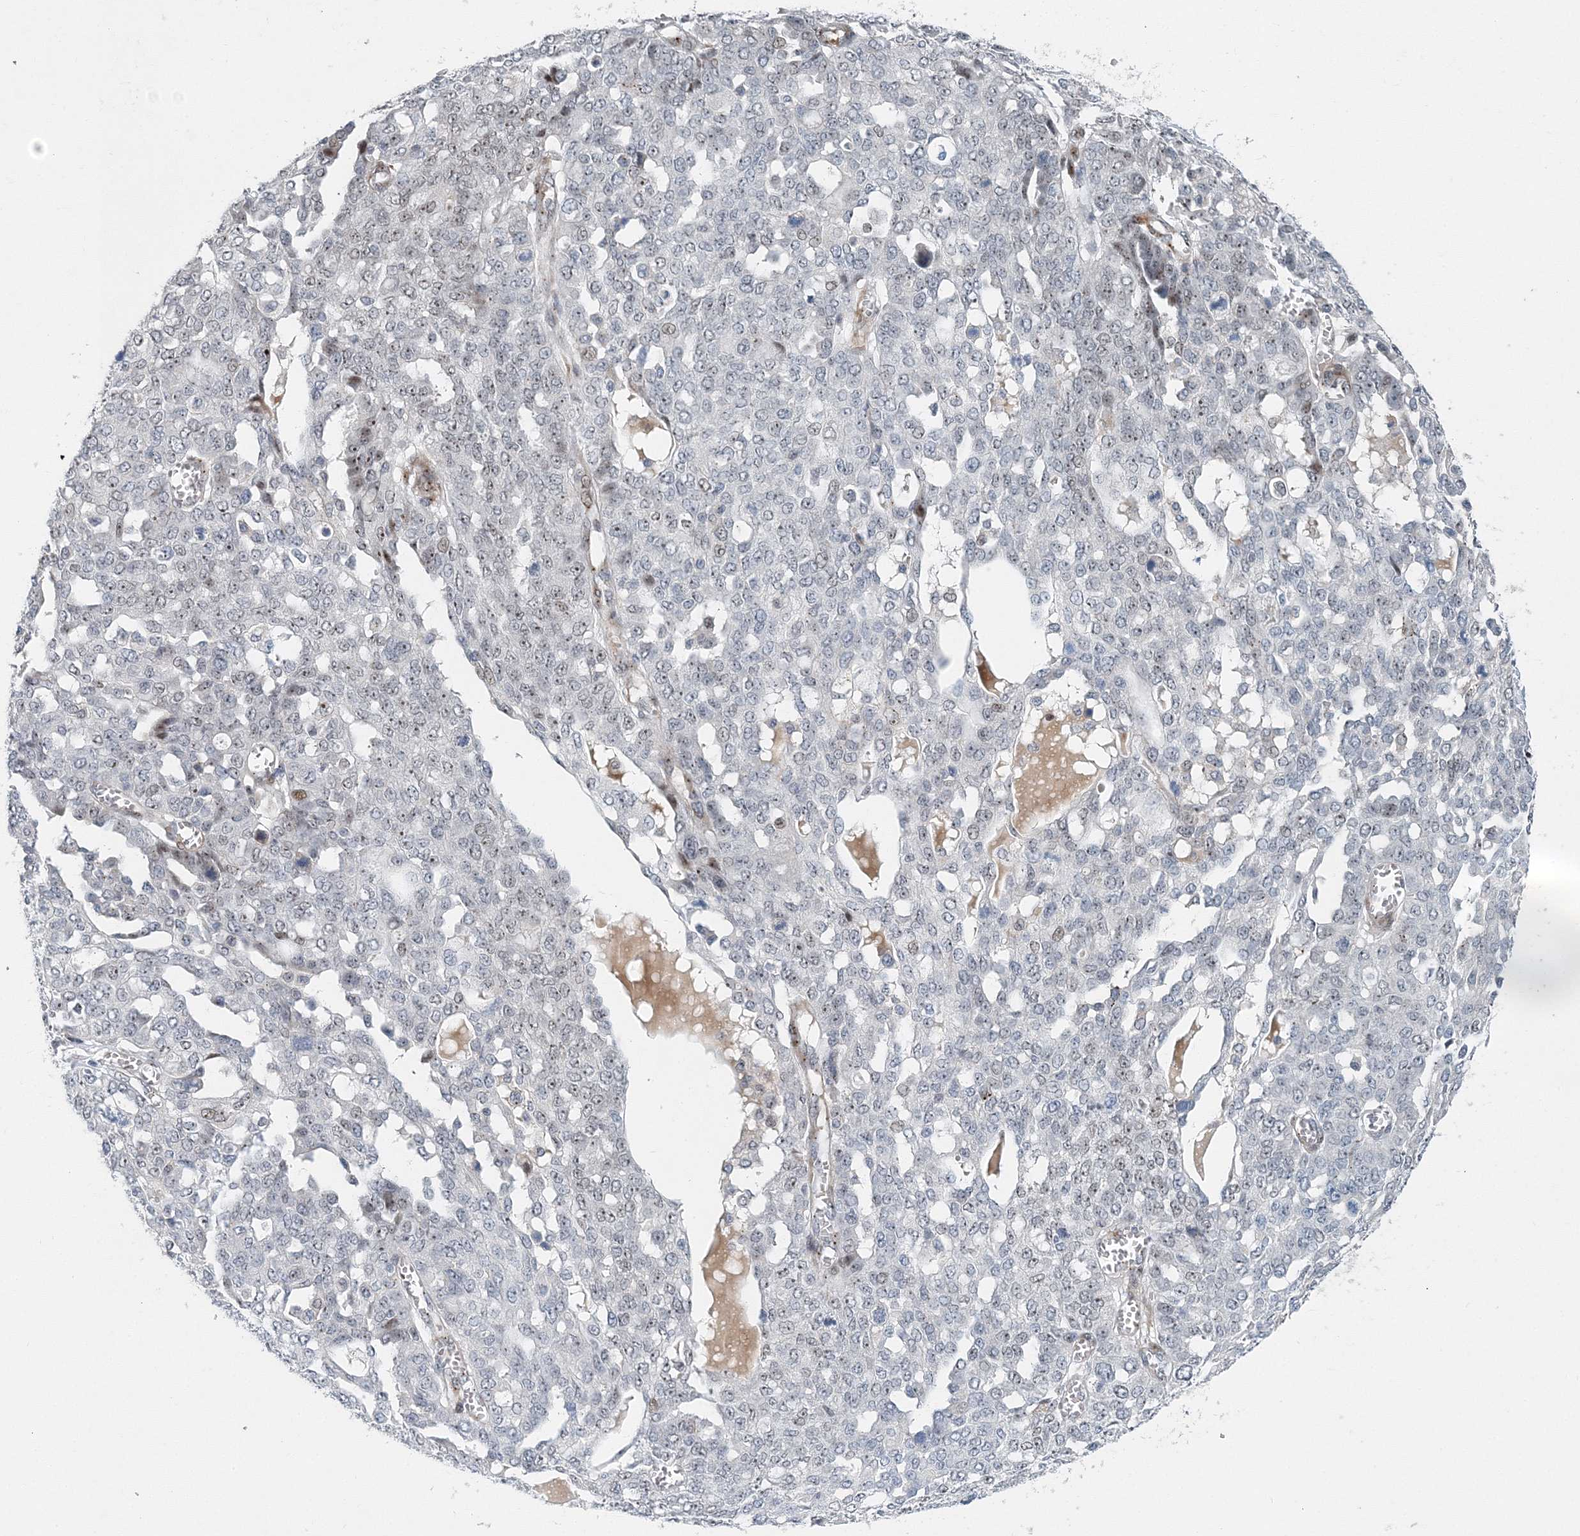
{"staining": {"intensity": "moderate", "quantity": "<25%", "location": "nuclear"}, "tissue": "ovarian cancer", "cell_type": "Tumor cells", "image_type": "cancer", "snomed": [{"axis": "morphology", "description": "Cystadenocarcinoma, serous, NOS"}, {"axis": "topography", "description": "Soft tissue"}, {"axis": "topography", "description": "Ovary"}], "caption": "Ovarian cancer stained with a protein marker displays moderate staining in tumor cells.", "gene": "UIMC1", "patient": {"sex": "female", "age": 57}}